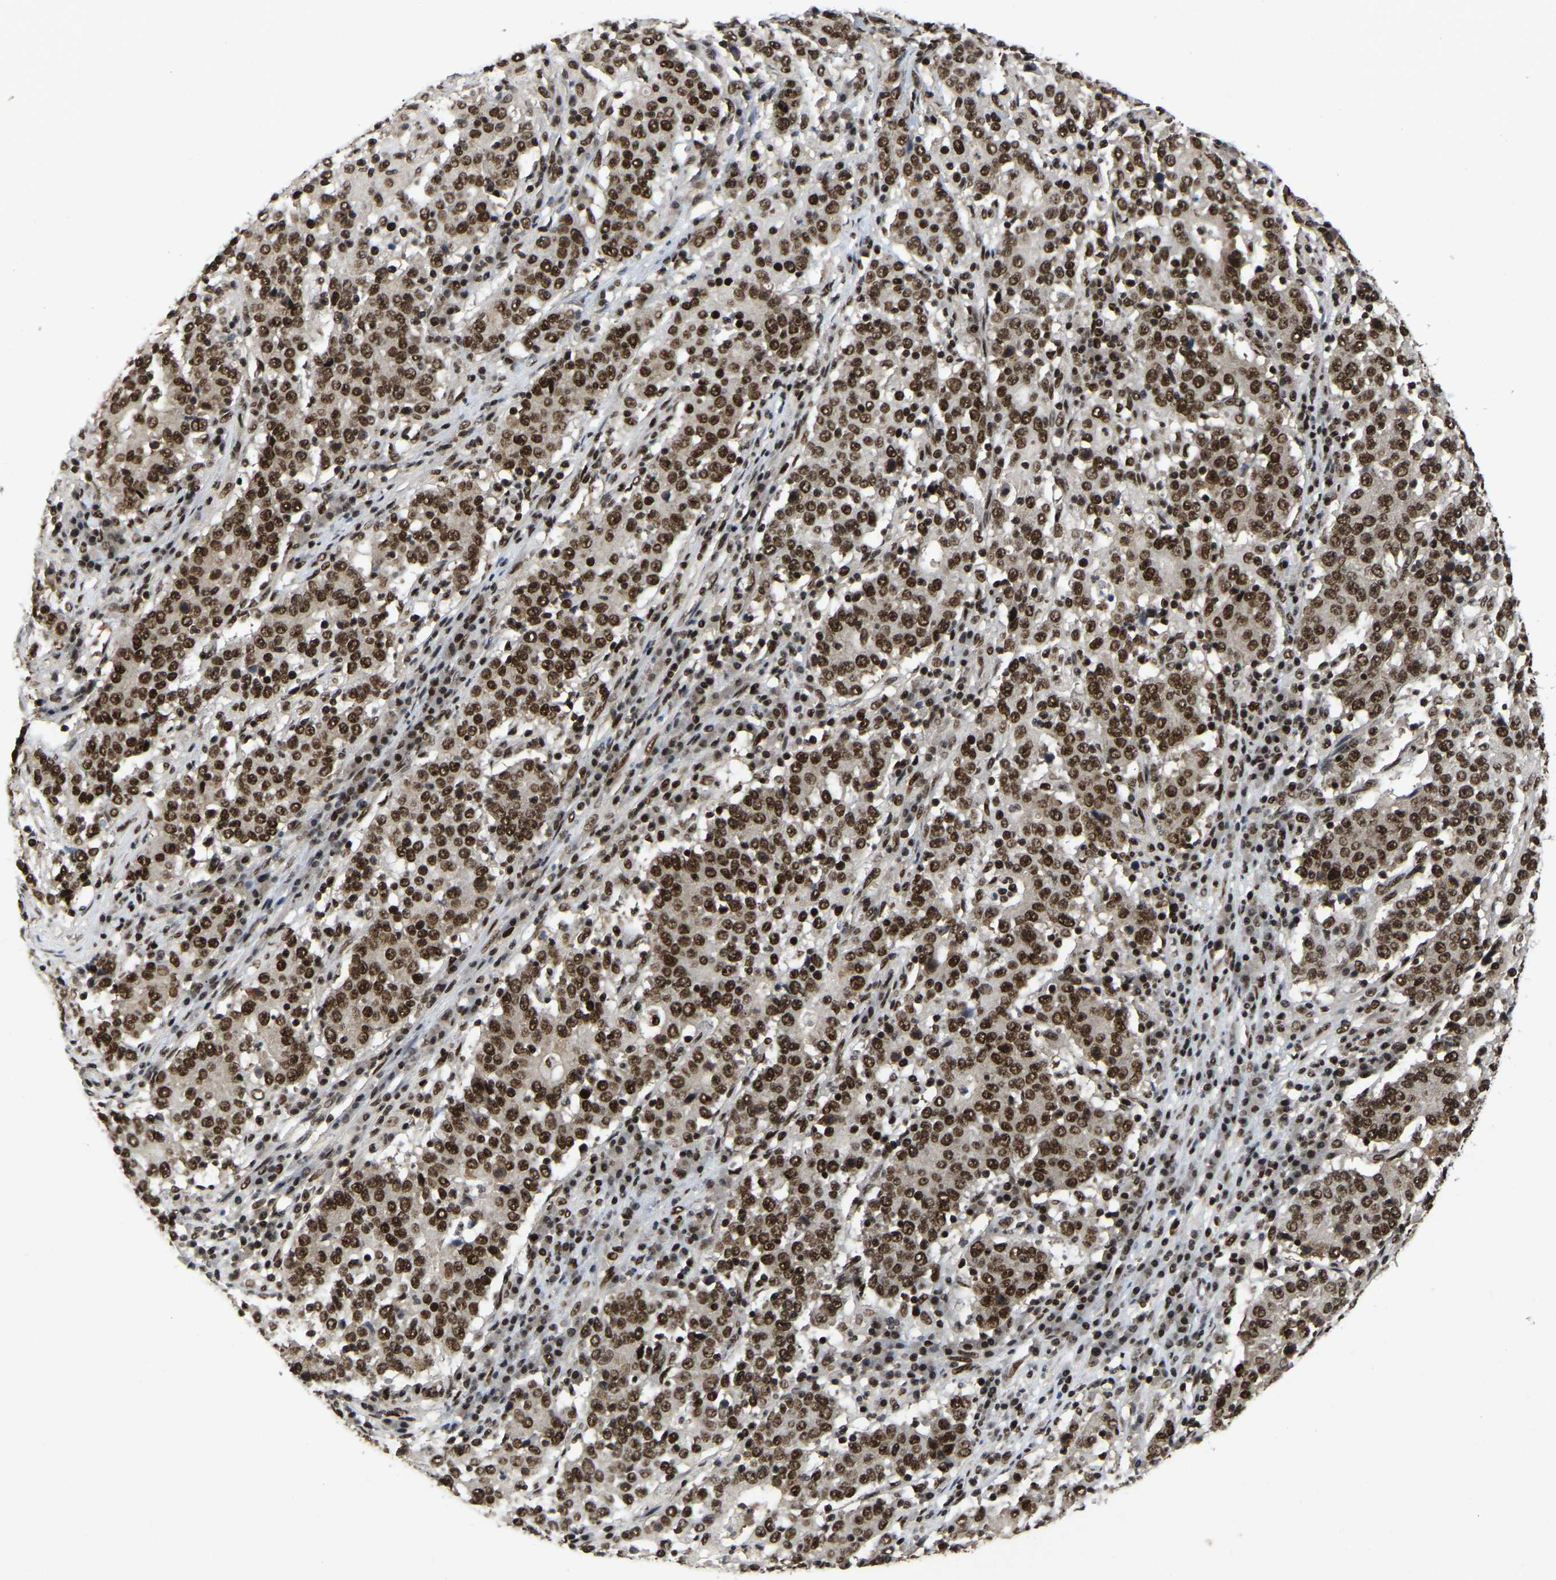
{"staining": {"intensity": "strong", "quantity": ">75%", "location": "nuclear"}, "tissue": "stomach cancer", "cell_type": "Tumor cells", "image_type": "cancer", "snomed": [{"axis": "morphology", "description": "Adenocarcinoma, NOS"}, {"axis": "topography", "description": "Stomach"}], "caption": "Immunohistochemical staining of human stomach cancer (adenocarcinoma) displays high levels of strong nuclear expression in about >75% of tumor cells.", "gene": "TBL1XR1", "patient": {"sex": "male", "age": 59}}